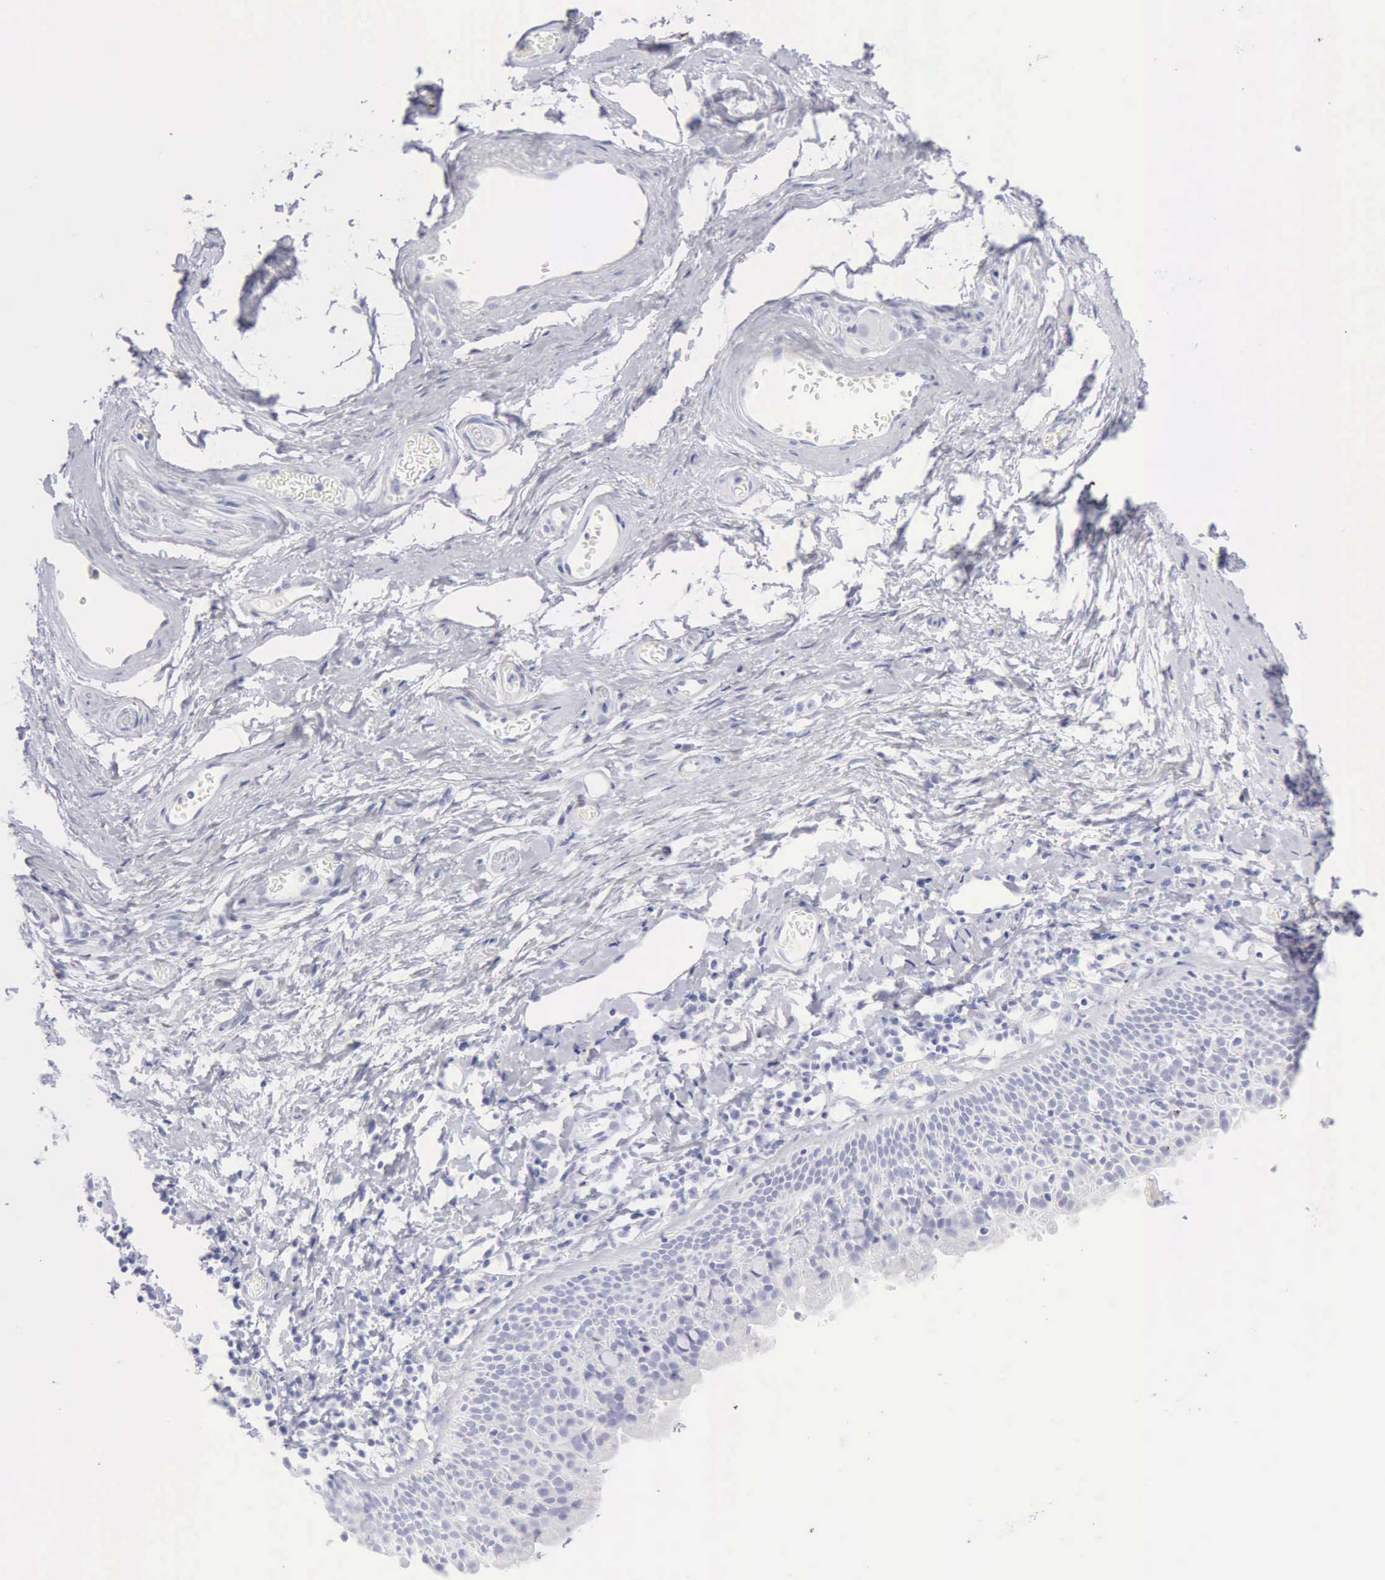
{"staining": {"intensity": "negative", "quantity": "none", "location": "none"}, "tissue": "nasopharynx", "cell_type": "Respiratory epithelial cells", "image_type": "normal", "snomed": [{"axis": "morphology", "description": "Normal tissue, NOS"}, {"axis": "morphology", "description": "Inflammation, NOS"}, {"axis": "morphology", "description": "Malignant melanoma, Metastatic site"}, {"axis": "topography", "description": "Nasopharynx"}], "caption": "Immunohistochemistry (IHC) histopathology image of benign nasopharynx: nasopharynx stained with DAB (3,3'-diaminobenzidine) exhibits no significant protein staining in respiratory epithelial cells.", "gene": "KRT10", "patient": {"sex": "female", "age": 55}}